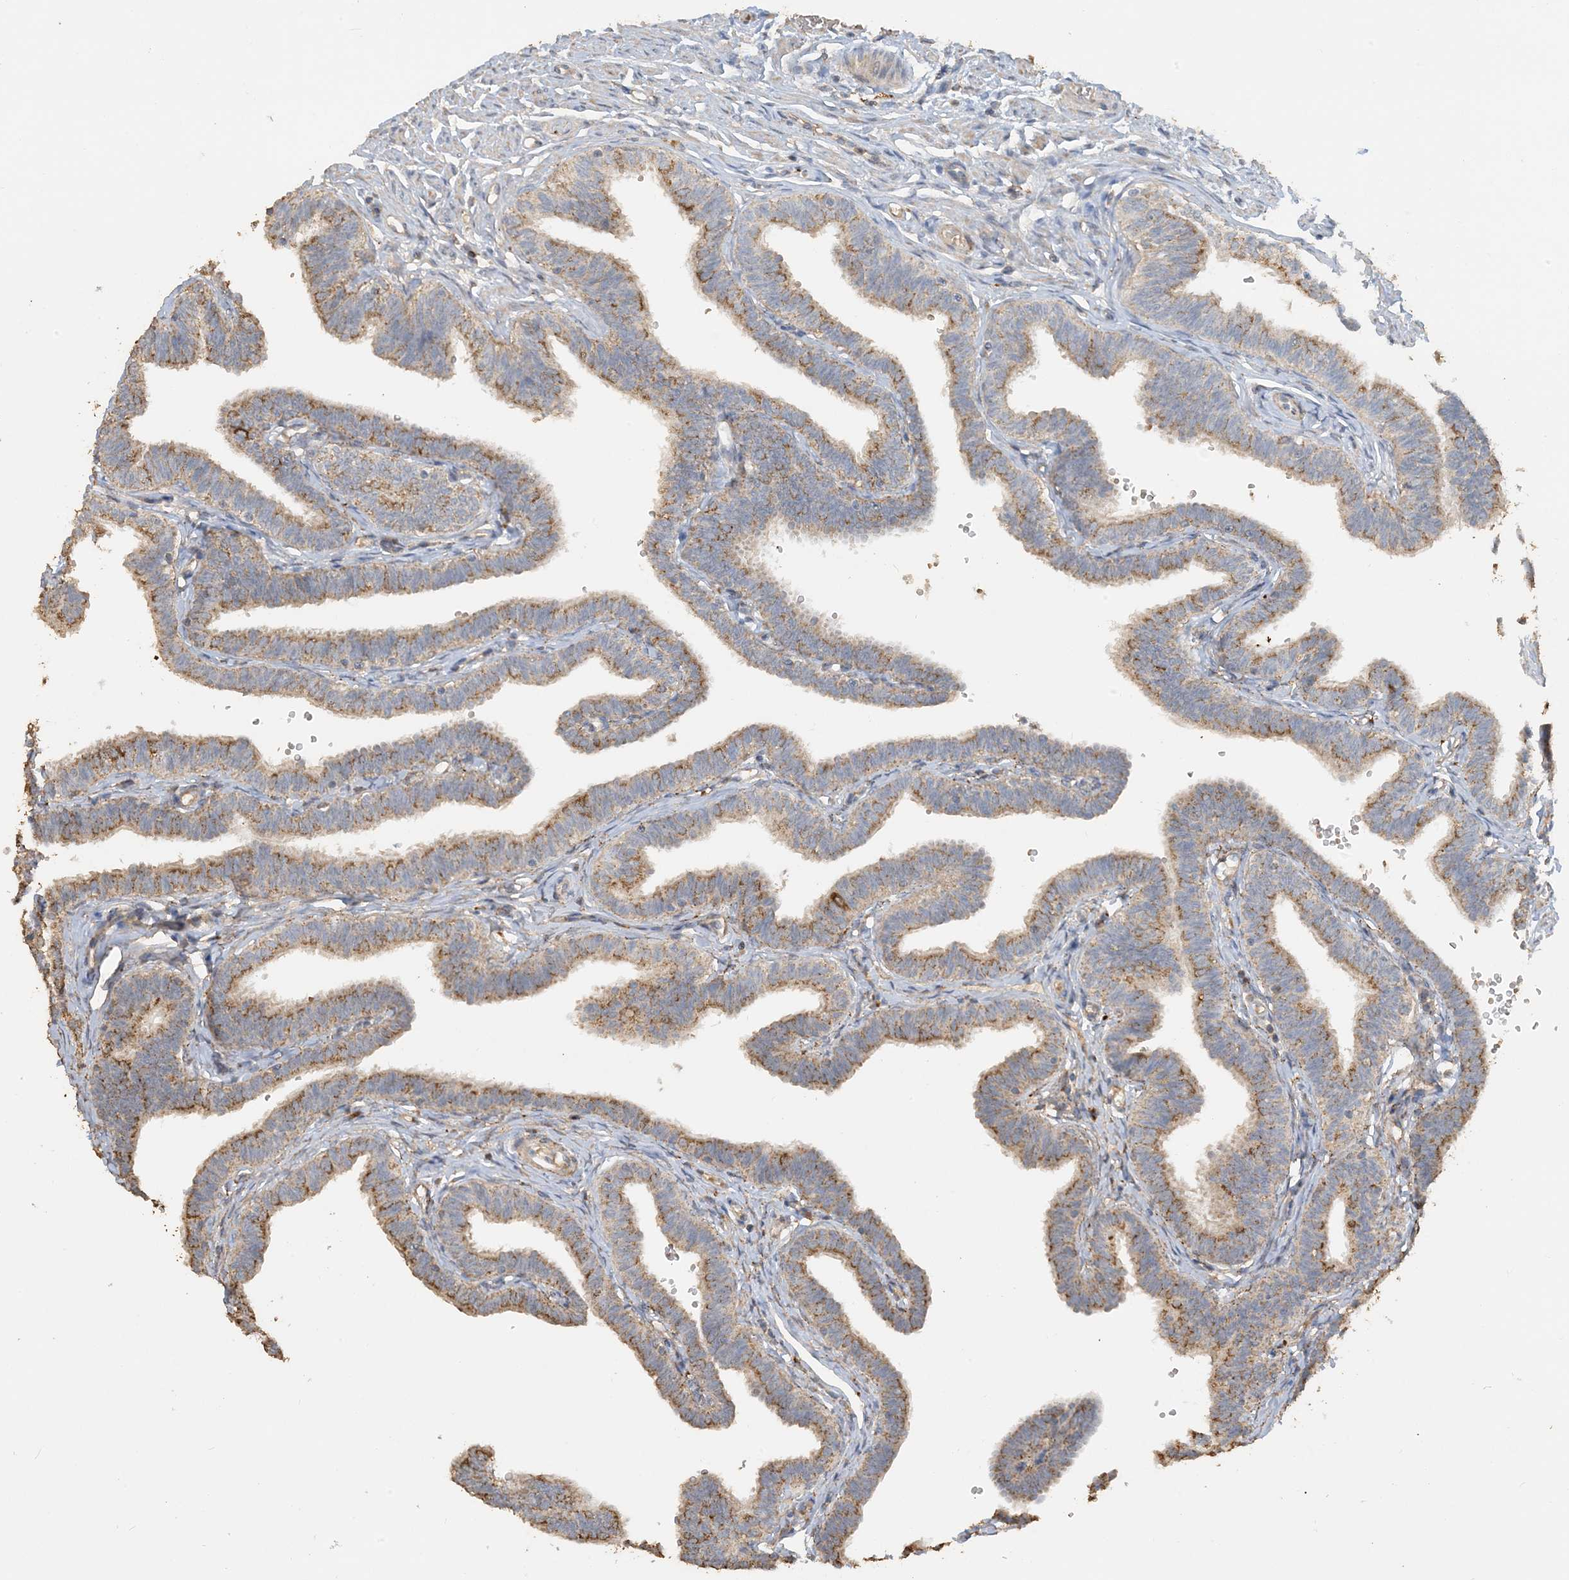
{"staining": {"intensity": "moderate", "quantity": ">75%", "location": "cytoplasmic/membranous"}, "tissue": "fallopian tube", "cell_type": "Glandular cells", "image_type": "normal", "snomed": [{"axis": "morphology", "description": "Normal tissue, NOS"}, {"axis": "topography", "description": "Fallopian tube"}, {"axis": "topography", "description": "Ovary"}], "caption": "Protein staining of unremarkable fallopian tube demonstrates moderate cytoplasmic/membranous expression in about >75% of glandular cells.", "gene": "SFMBT2", "patient": {"sex": "female", "age": 23}}